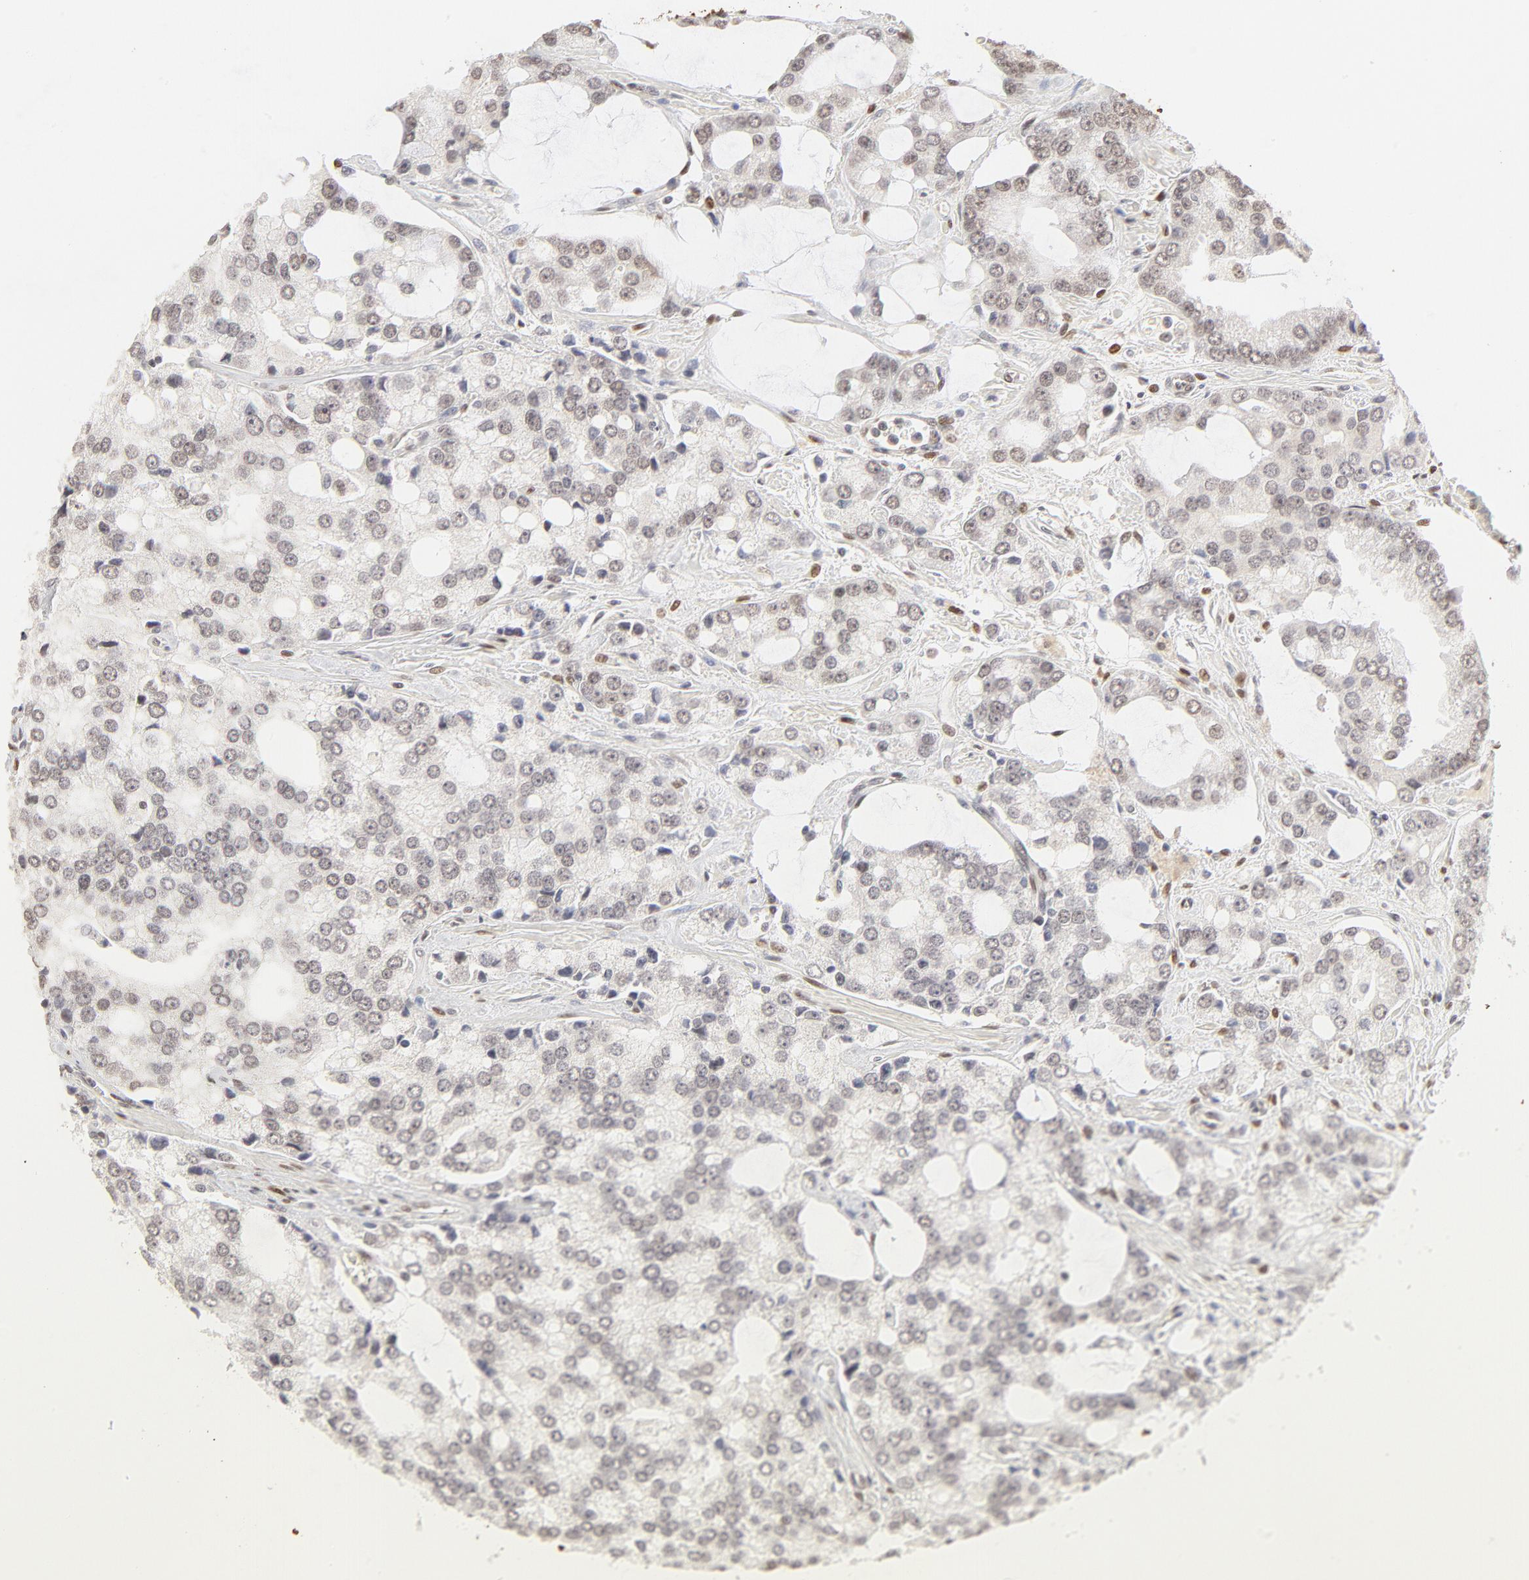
{"staining": {"intensity": "weak", "quantity": "<25%", "location": "nuclear"}, "tissue": "prostate cancer", "cell_type": "Tumor cells", "image_type": "cancer", "snomed": [{"axis": "morphology", "description": "Adenocarcinoma, High grade"}, {"axis": "topography", "description": "Prostate"}], "caption": "Tumor cells show no significant protein staining in prostate cancer. (DAB (3,3'-diaminobenzidine) immunohistochemistry, high magnification).", "gene": "PBX3", "patient": {"sex": "male", "age": 67}}